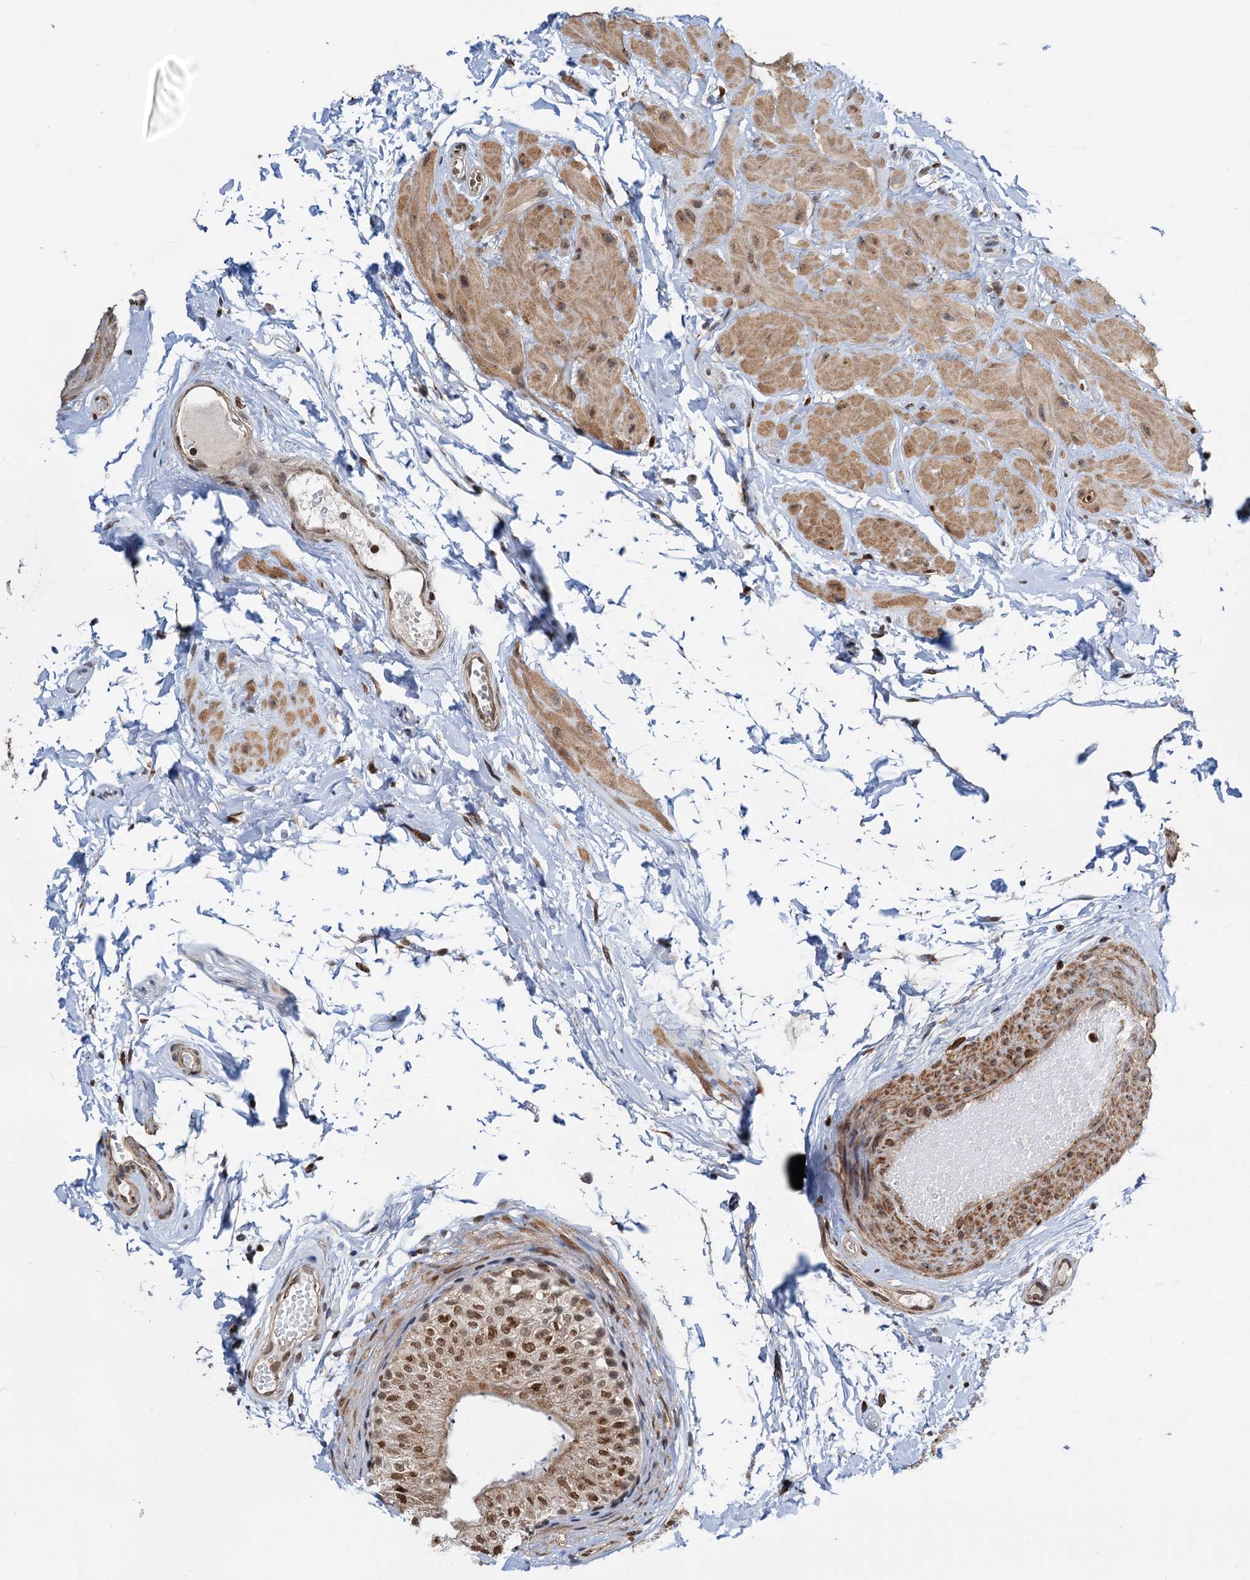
{"staining": {"intensity": "moderate", "quantity": ">75%", "location": "nuclear"}, "tissue": "epididymis", "cell_type": "Glandular cells", "image_type": "normal", "snomed": [{"axis": "morphology", "description": "Normal tissue, NOS"}, {"axis": "topography", "description": "Epididymis"}], "caption": "Normal epididymis exhibits moderate nuclear positivity in about >75% of glandular cells, visualized by immunohistochemistry. The staining was performed using DAB (3,3'-diaminobenzidine), with brown indicating positive protein expression. Nuclei are stained blue with hematoxylin.", "gene": "ZC3H13", "patient": {"sex": "male", "age": 50}}